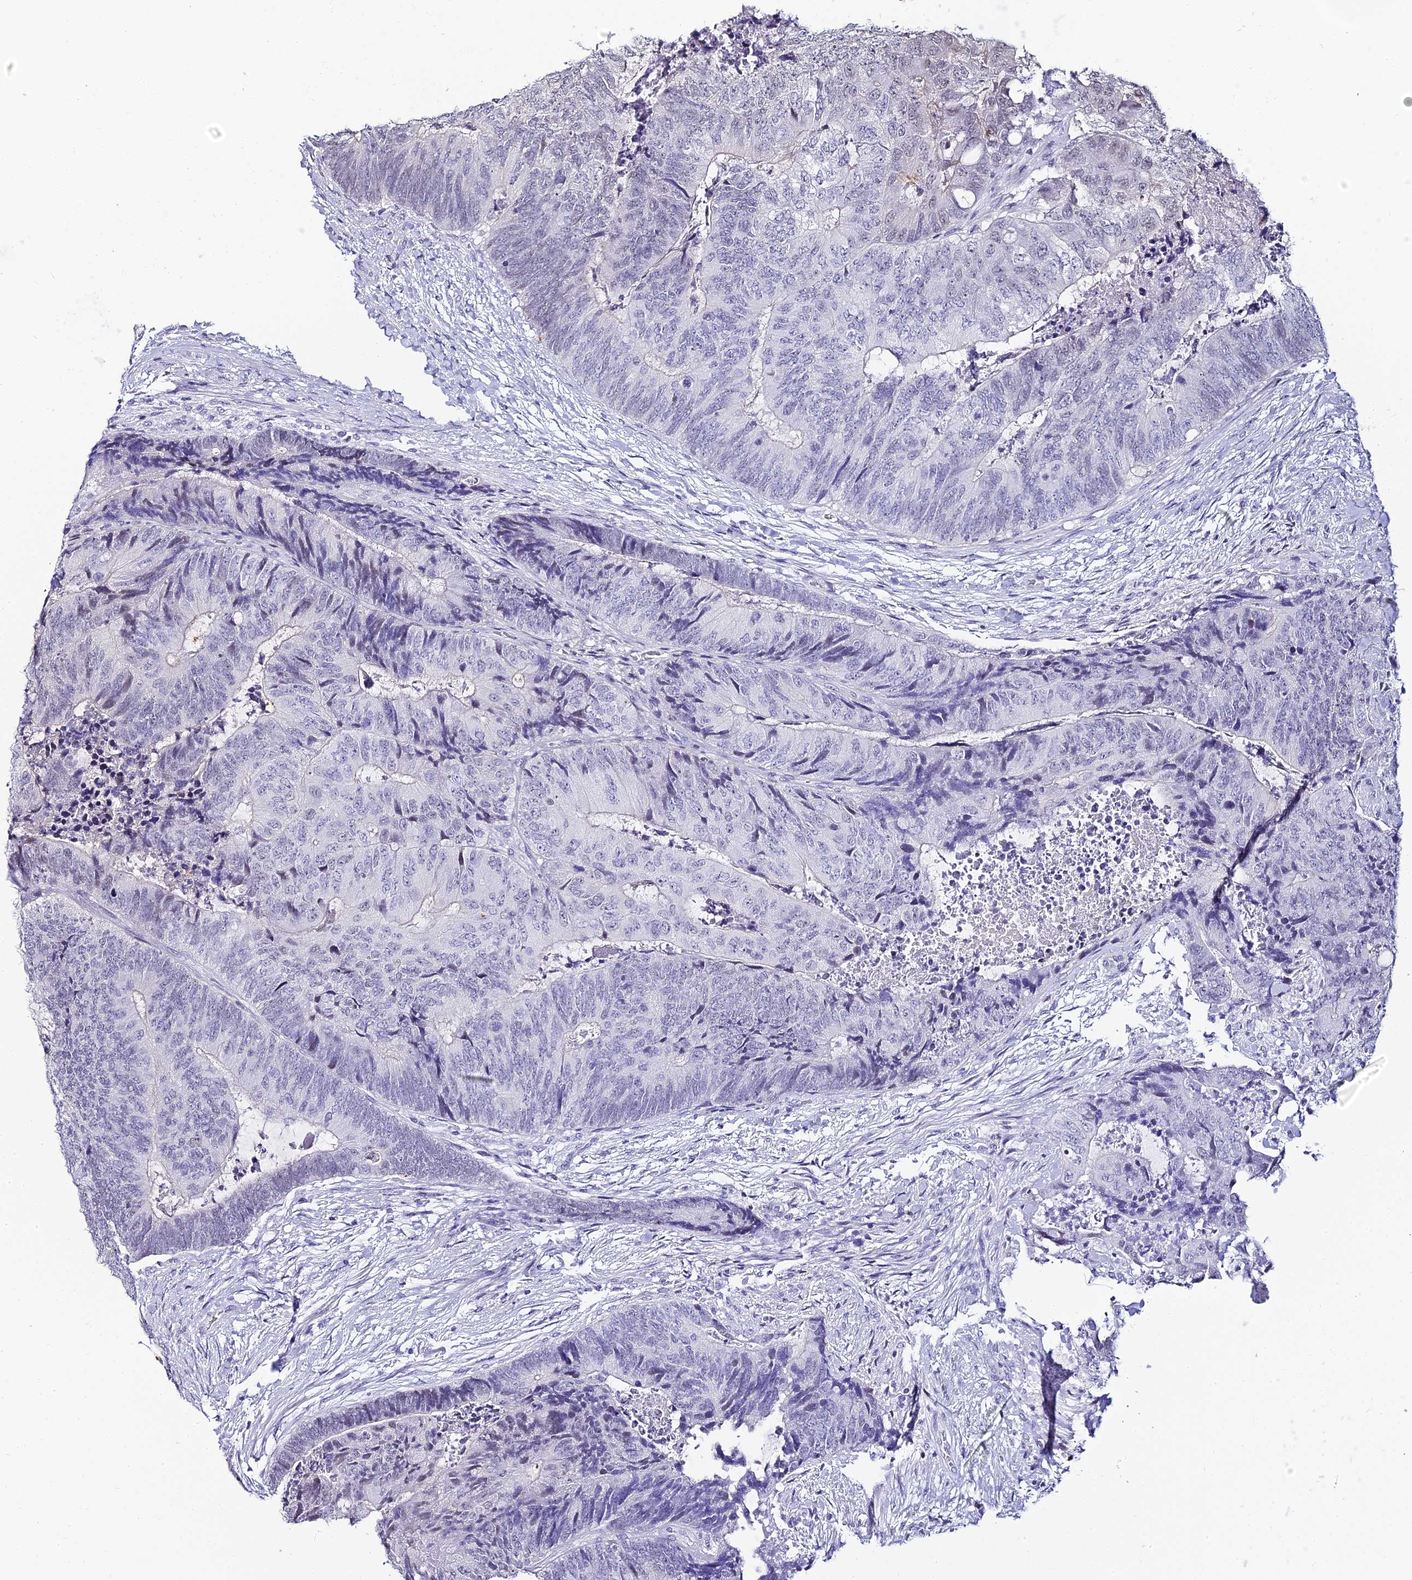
{"staining": {"intensity": "negative", "quantity": "none", "location": "none"}, "tissue": "colorectal cancer", "cell_type": "Tumor cells", "image_type": "cancer", "snomed": [{"axis": "morphology", "description": "Adenocarcinoma, NOS"}, {"axis": "topography", "description": "Colon"}], "caption": "An immunohistochemistry (IHC) histopathology image of colorectal cancer is shown. There is no staining in tumor cells of colorectal cancer.", "gene": "ABHD14A-ACY1", "patient": {"sex": "female", "age": 67}}